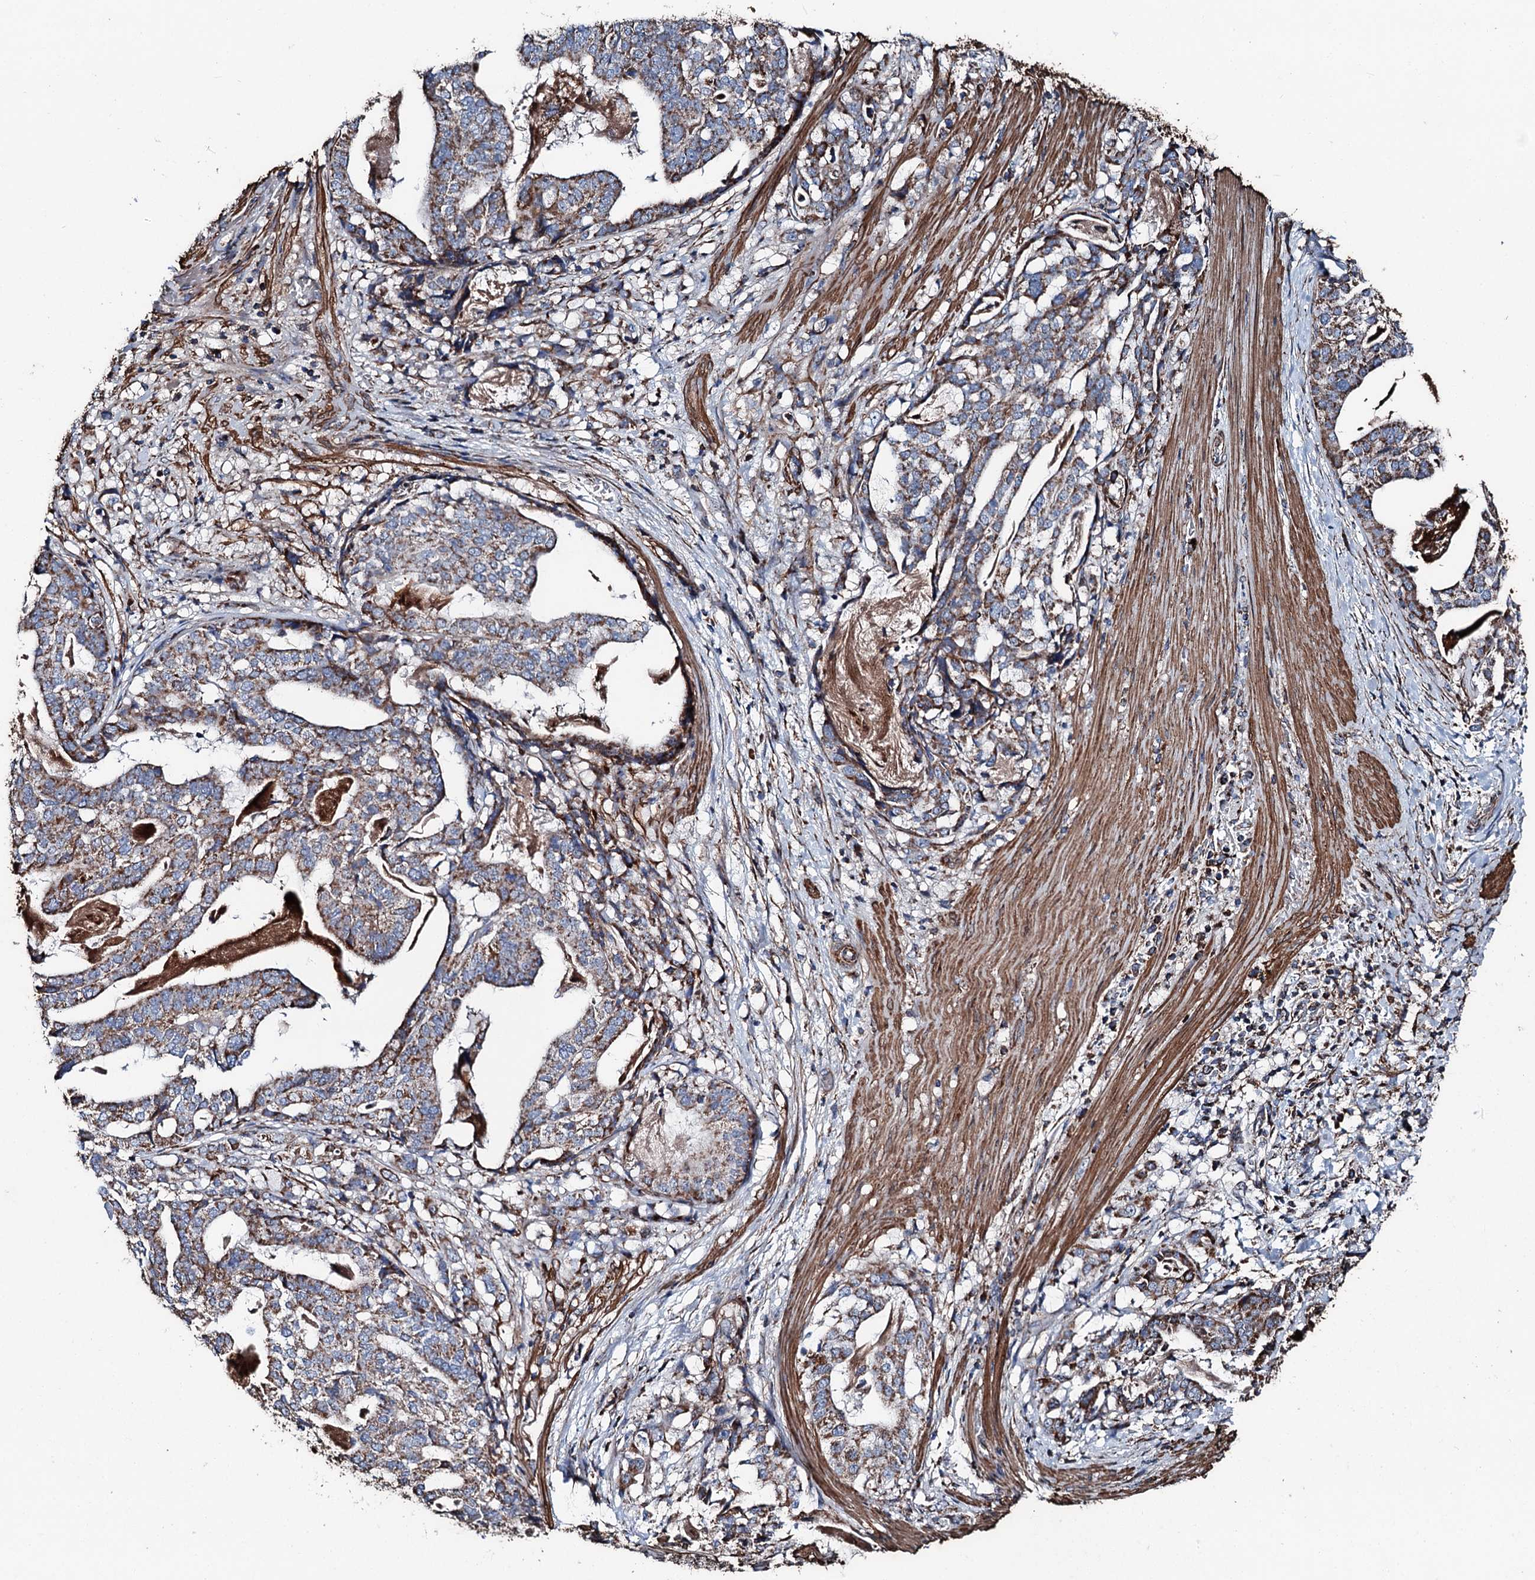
{"staining": {"intensity": "moderate", "quantity": ">75%", "location": "cytoplasmic/membranous"}, "tissue": "stomach cancer", "cell_type": "Tumor cells", "image_type": "cancer", "snomed": [{"axis": "morphology", "description": "Adenocarcinoma, NOS"}, {"axis": "topography", "description": "Stomach"}], "caption": "Stomach adenocarcinoma stained with immunohistochemistry reveals moderate cytoplasmic/membranous staining in approximately >75% of tumor cells.", "gene": "DDIAS", "patient": {"sex": "male", "age": 48}}